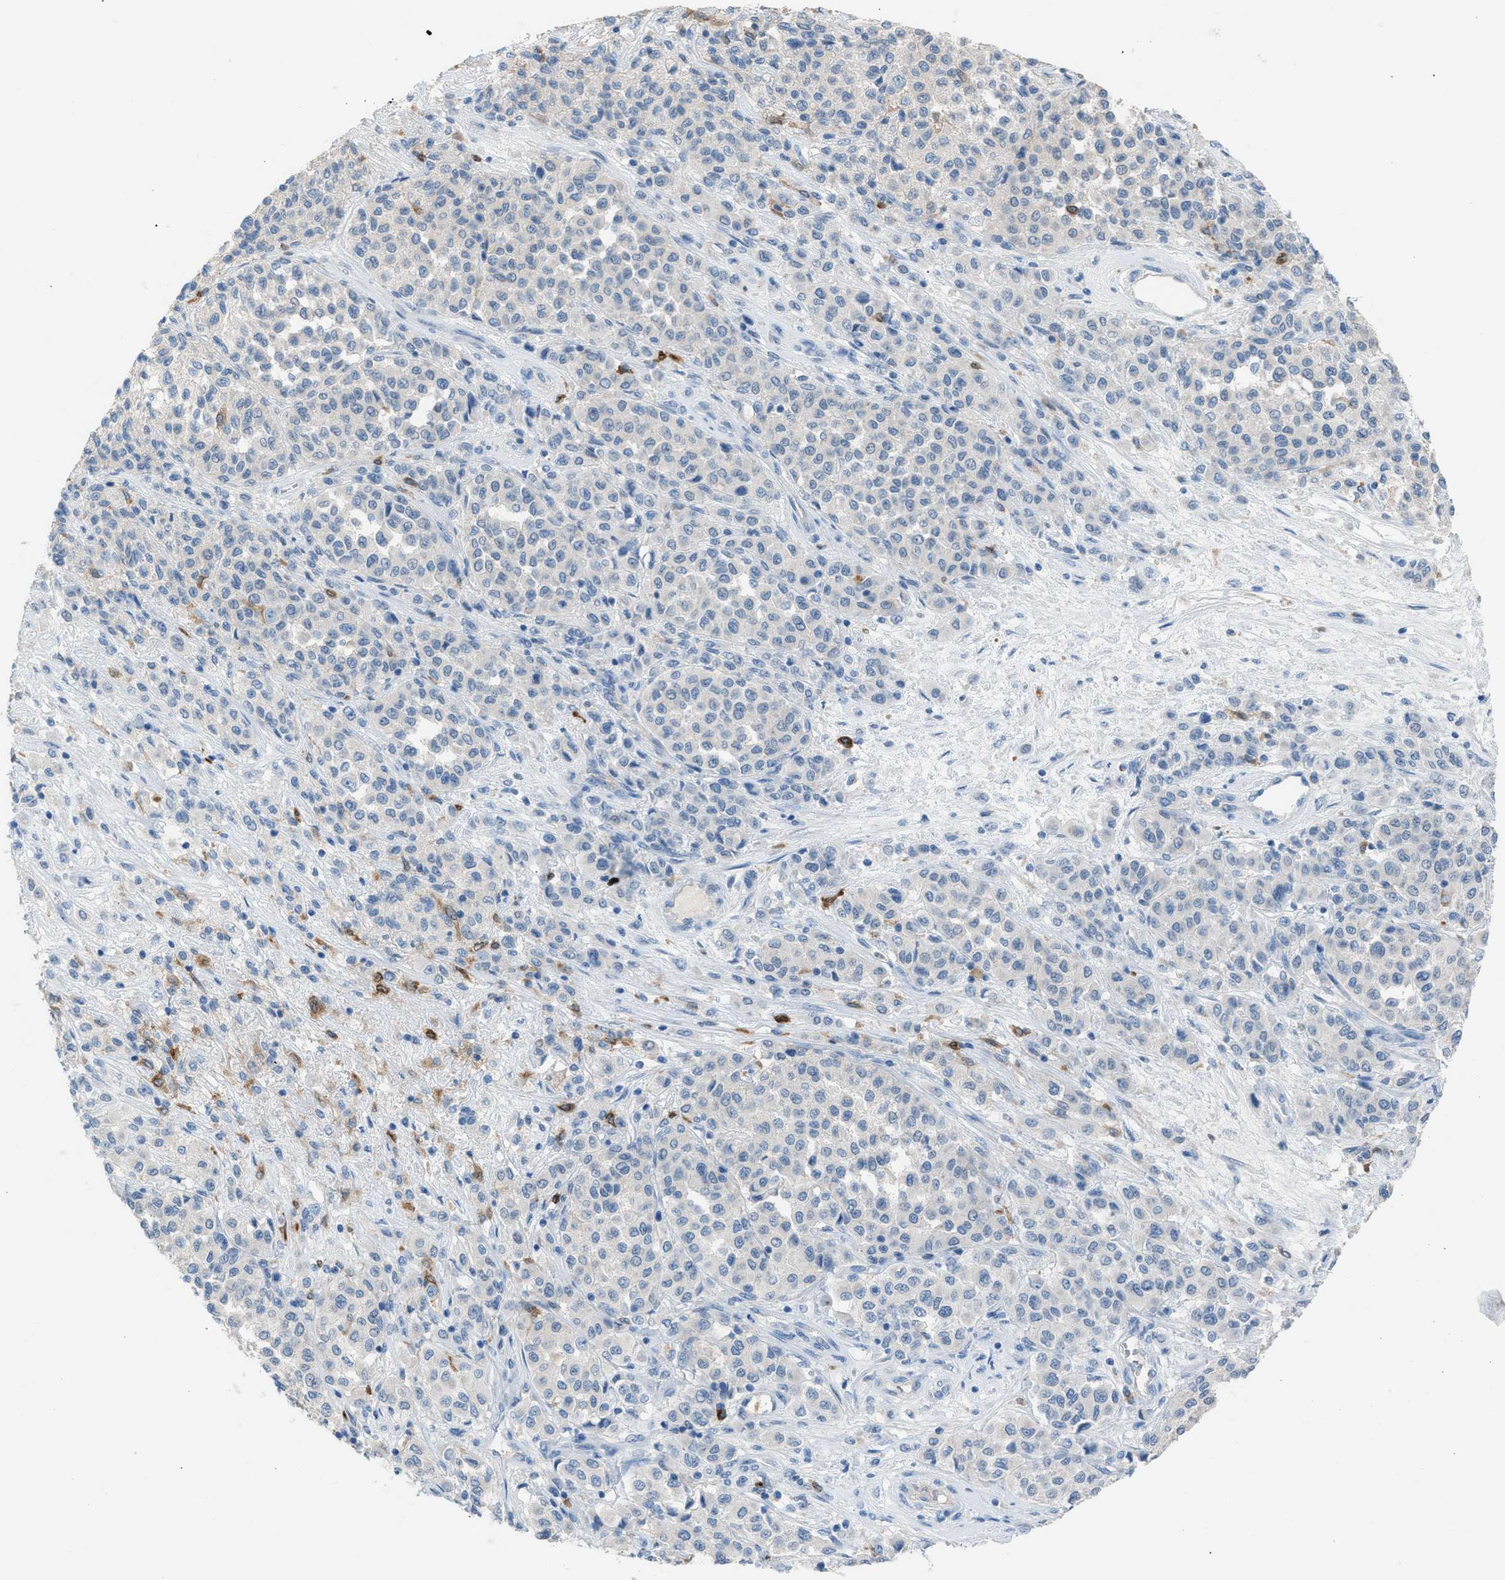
{"staining": {"intensity": "negative", "quantity": "none", "location": "none"}, "tissue": "melanoma", "cell_type": "Tumor cells", "image_type": "cancer", "snomed": [{"axis": "morphology", "description": "Malignant melanoma, Metastatic site"}, {"axis": "topography", "description": "Pancreas"}], "caption": "Immunohistochemical staining of human malignant melanoma (metastatic site) demonstrates no significant staining in tumor cells.", "gene": "CLEC10A", "patient": {"sex": "female", "age": 30}}